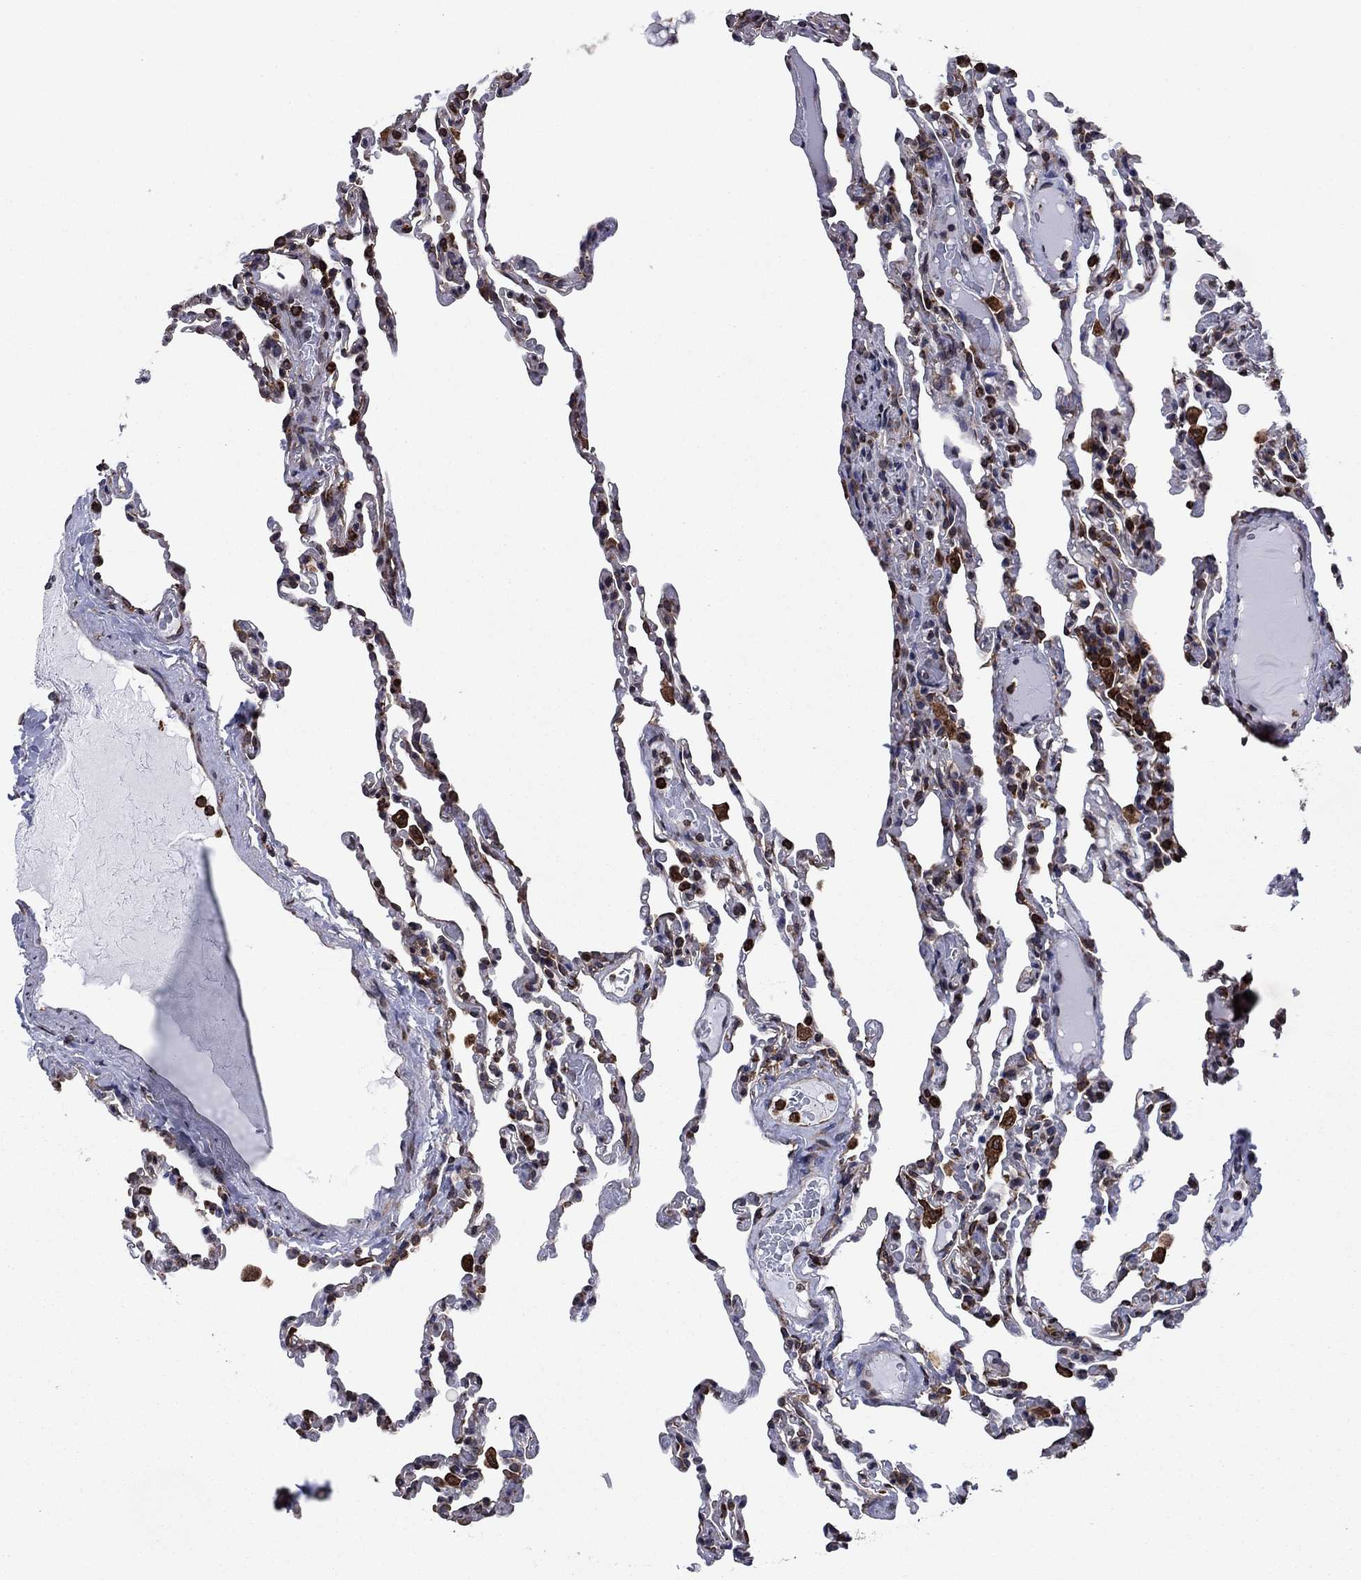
{"staining": {"intensity": "strong", "quantity": "25%-75%", "location": "nuclear"}, "tissue": "lung", "cell_type": "Alveolar cells", "image_type": "normal", "snomed": [{"axis": "morphology", "description": "Normal tissue, NOS"}, {"axis": "topography", "description": "Lung"}], "caption": "Brown immunohistochemical staining in normal human lung displays strong nuclear positivity in about 25%-75% of alveolar cells.", "gene": "YBX1", "patient": {"sex": "female", "age": 43}}